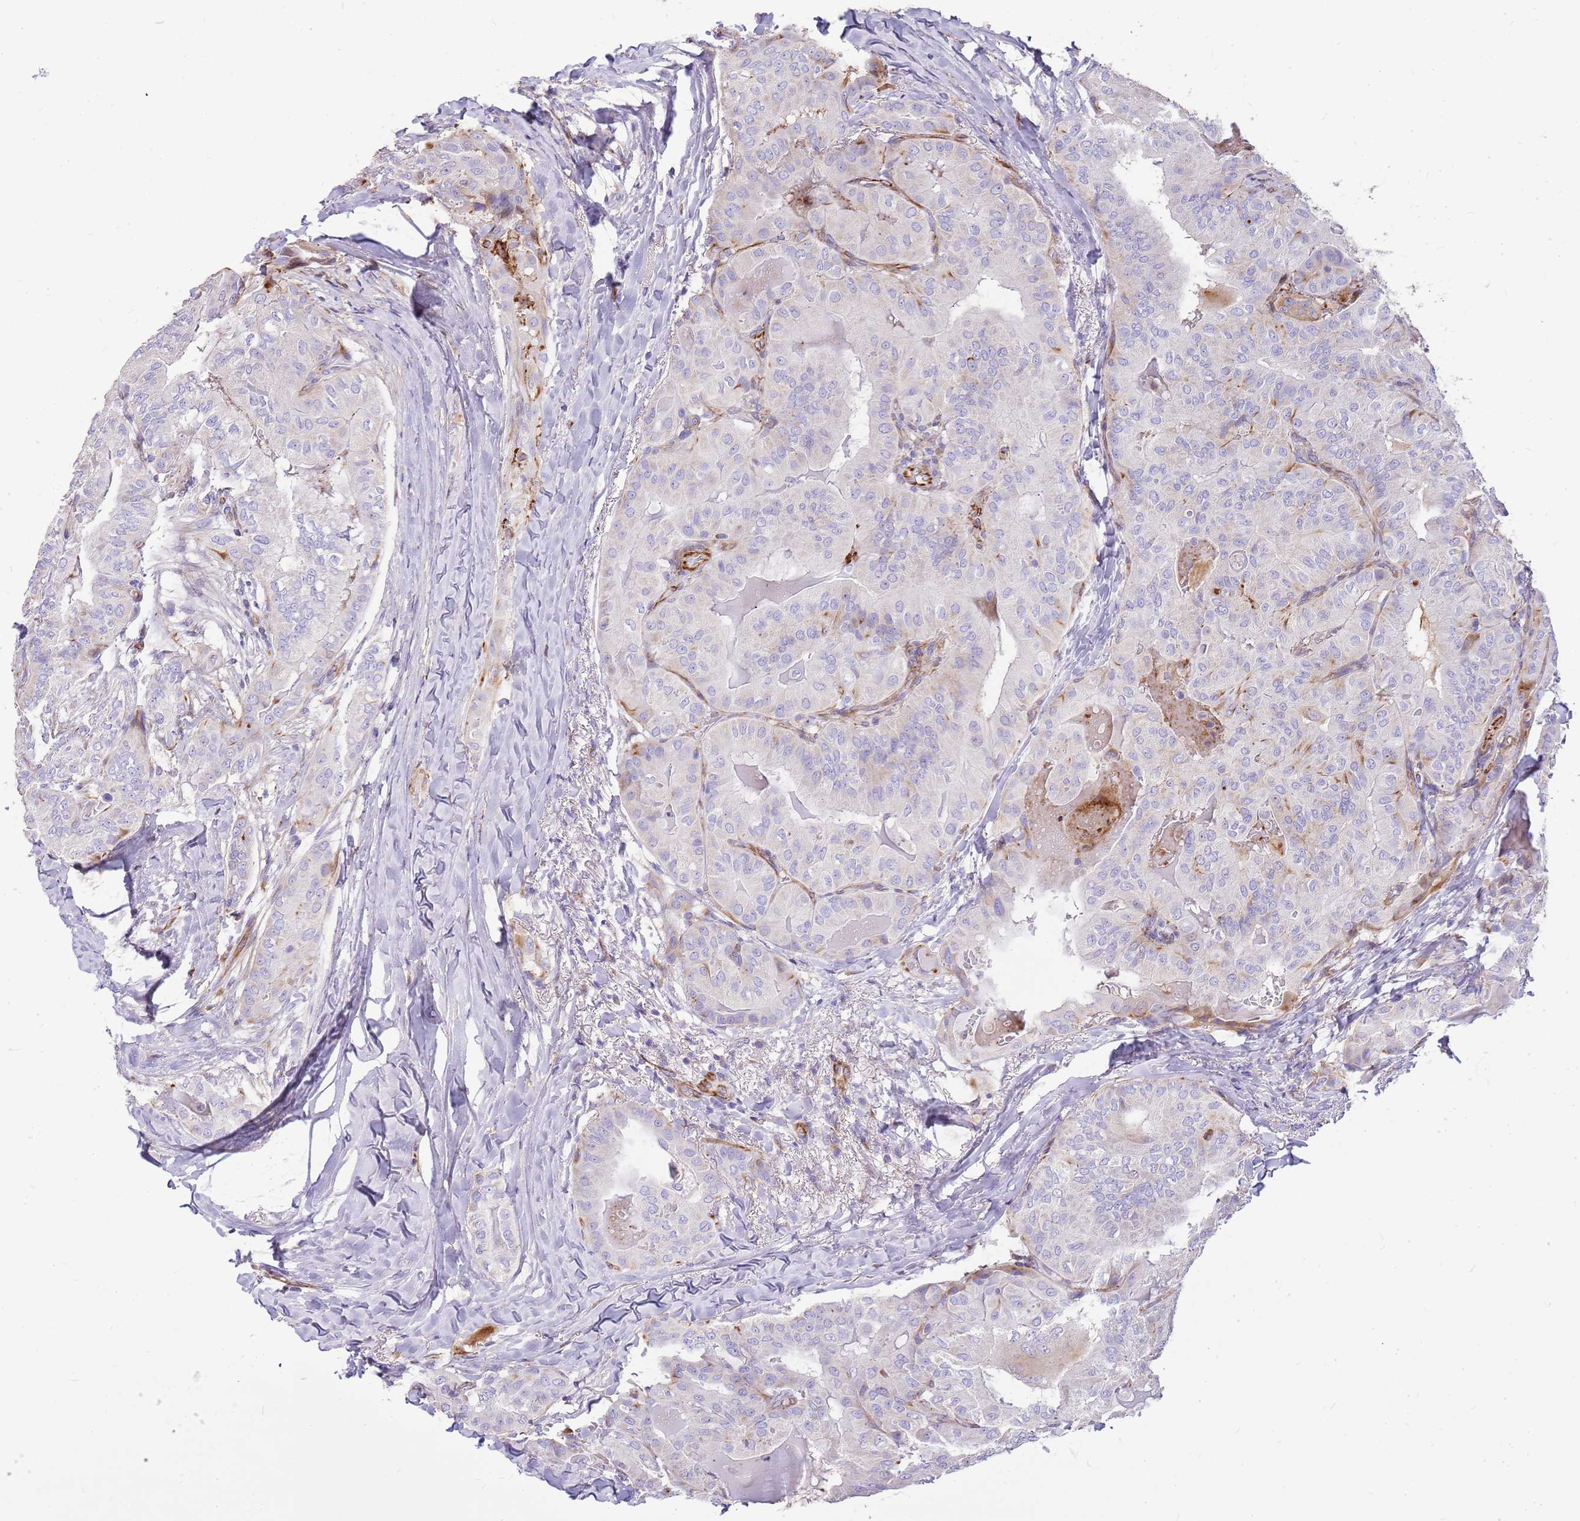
{"staining": {"intensity": "negative", "quantity": "none", "location": "none"}, "tissue": "thyroid cancer", "cell_type": "Tumor cells", "image_type": "cancer", "snomed": [{"axis": "morphology", "description": "Papillary adenocarcinoma, NOS"}, {"axis": "topography", "description": "Thyroid gland"}], "caption": "High magnification brightfield microscopy of thyroid papillary adenocarcinoma stained with DAB (brown) and counterstained with hematoxylin (blue): tumor cells show no significant staining.", "gene": "ZDHHC1", "patient": {"sex": "female", "age": 68}}